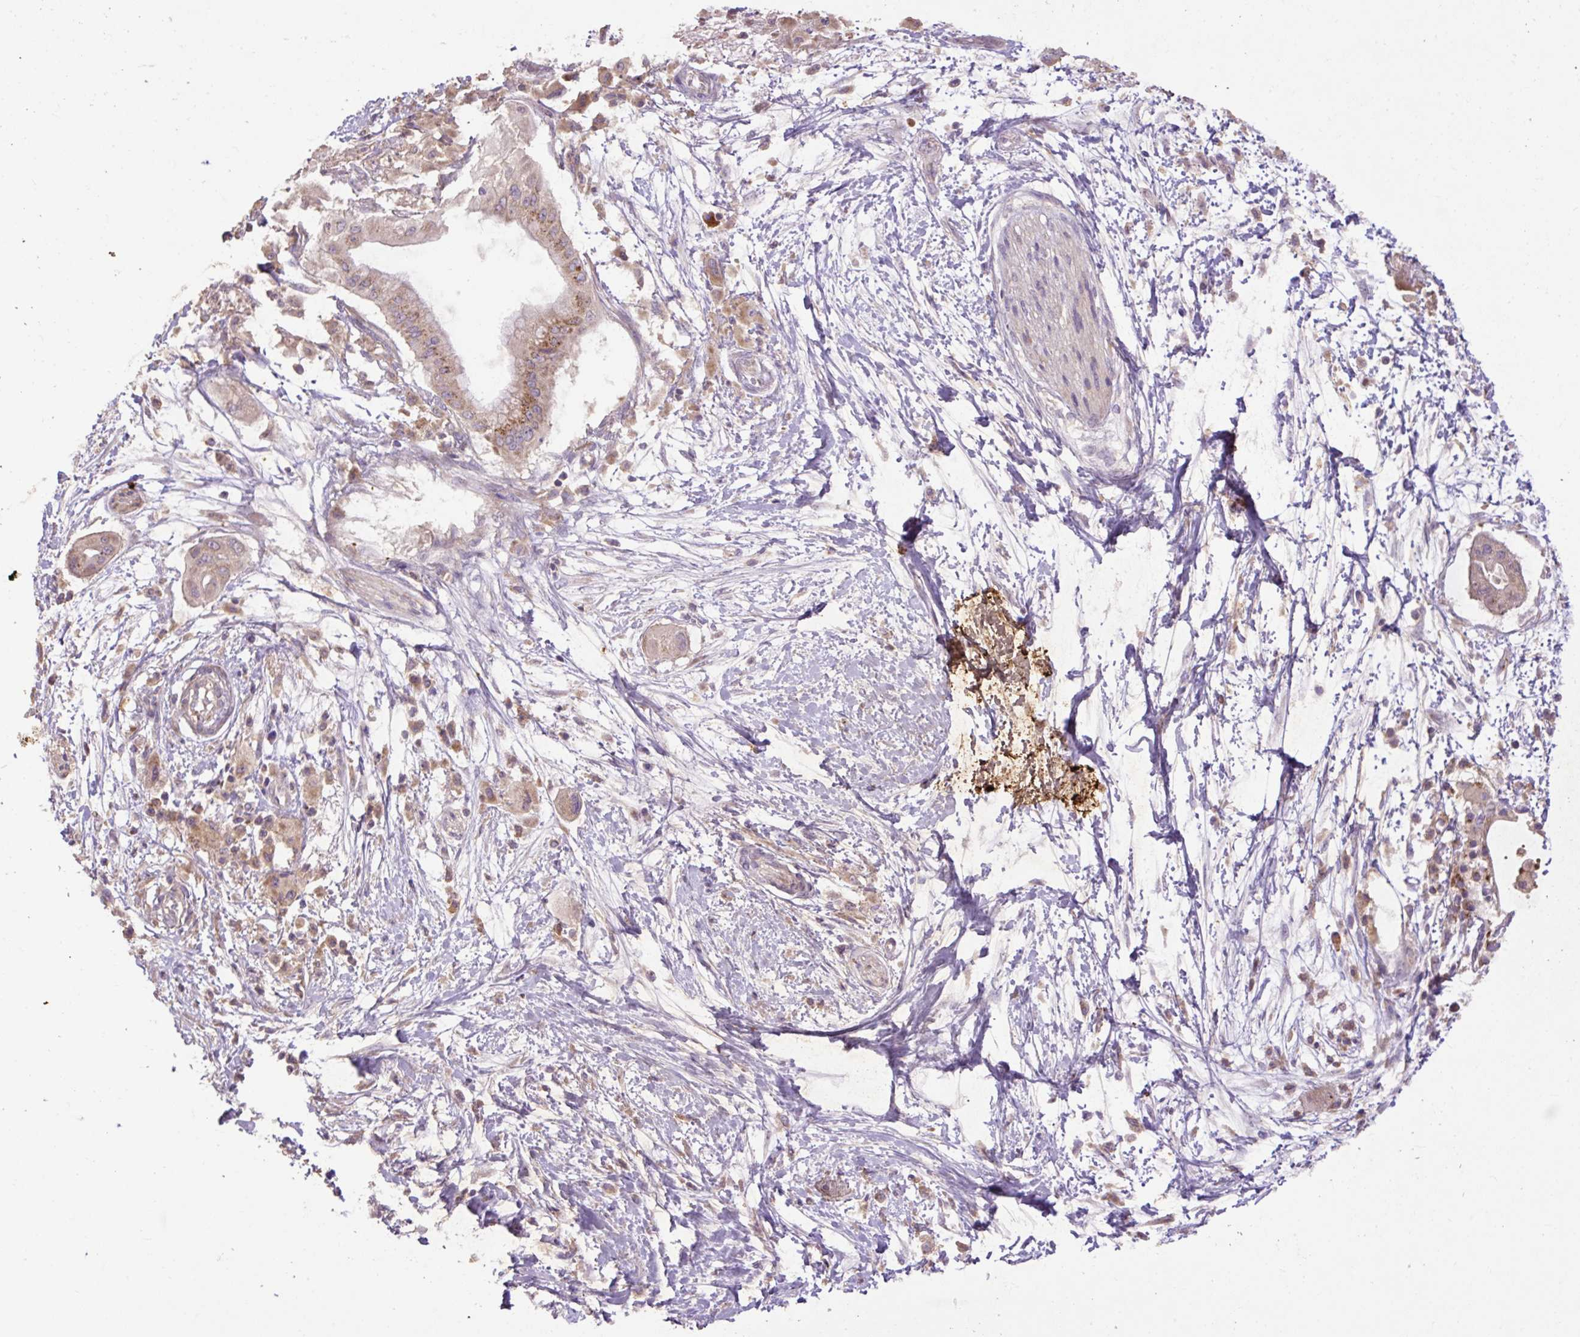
{"staining": {"intensity": "moderate", "quantity": "<25%", "location": "cytoplasmic/membranous"}, "tissue": "pancreatic cancer", "cell_type": "Tumor cells", "image_type": "cancer", "snomed": [{"axis": "morphology", "description": "Adenocarcinoma, NOS"}, {"axis": "topography", "description": "Pancreas"}], "caption": "Protein expression analysis of pancreatic adenocarcinoma reveals moderate cytoplasmic/membranous staining in about <25% of tumor cells. (IHC, brightfield microscopy, high magnification).", "gene": "ABR", "patient": {"sex": "male", "age": 68}}